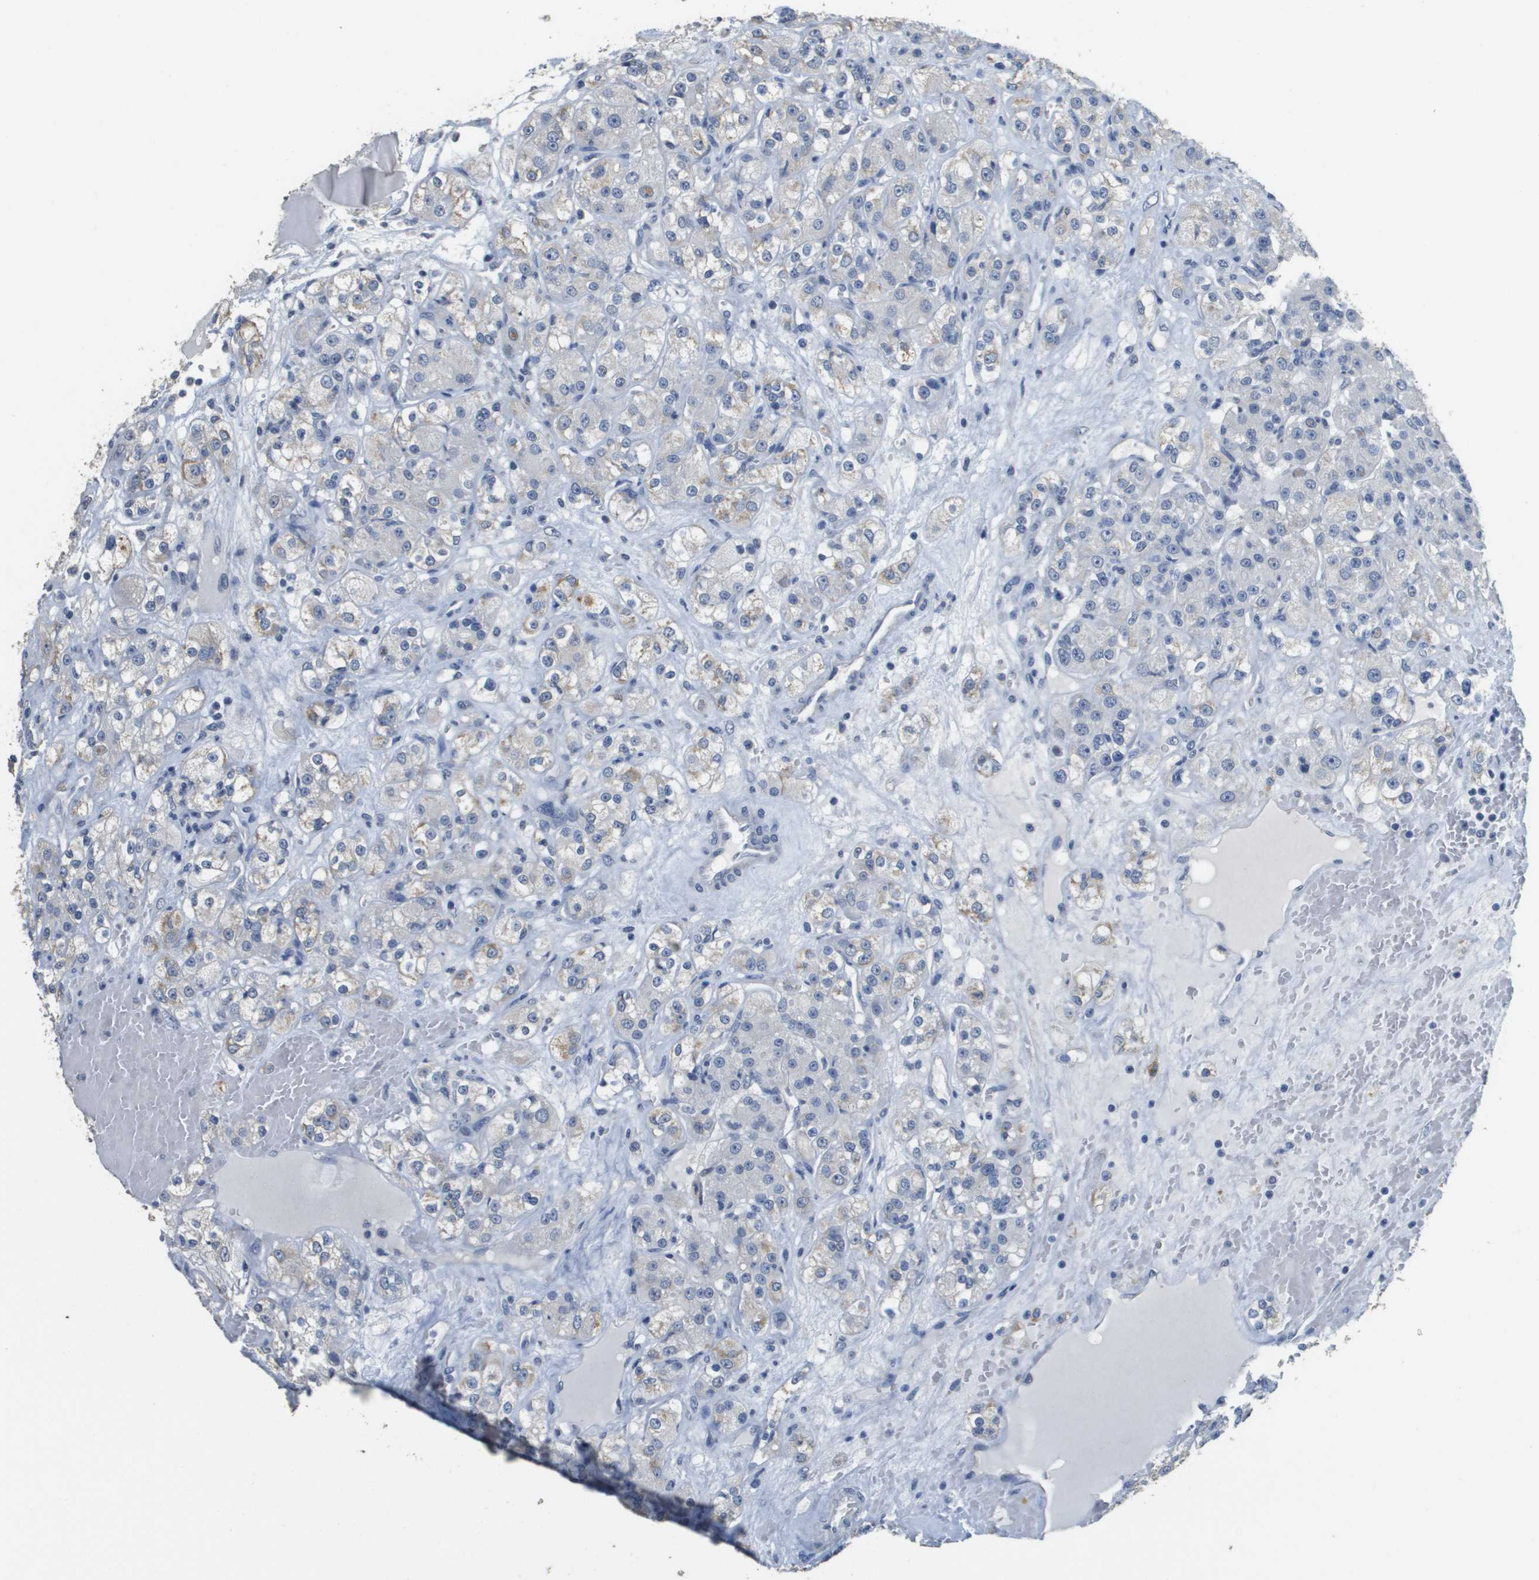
{"staining": {"intensity": "weak", "quantity": "<25%", "location": "cytoplasmic/membranous"}, "tissue": "renal cancer", "cell_type": "Tumor cells", "image_type": "cancer", "snomed": [{"axis": "morphology", "description": "Normal tissue, NOS"}, {"axis": "morphology", "description": "Adenocarcinoma, NOS"}, {"axis": "topography", "description": "Kidney"}], "caption": "Immunohistochemical staining of human renal cancer (adenocarcinoma) reveals no significant expression in tumor cells. Nuclei are stained in blue.", "gene": "MT3", "patient": {"sex": "male", "age": 61}}